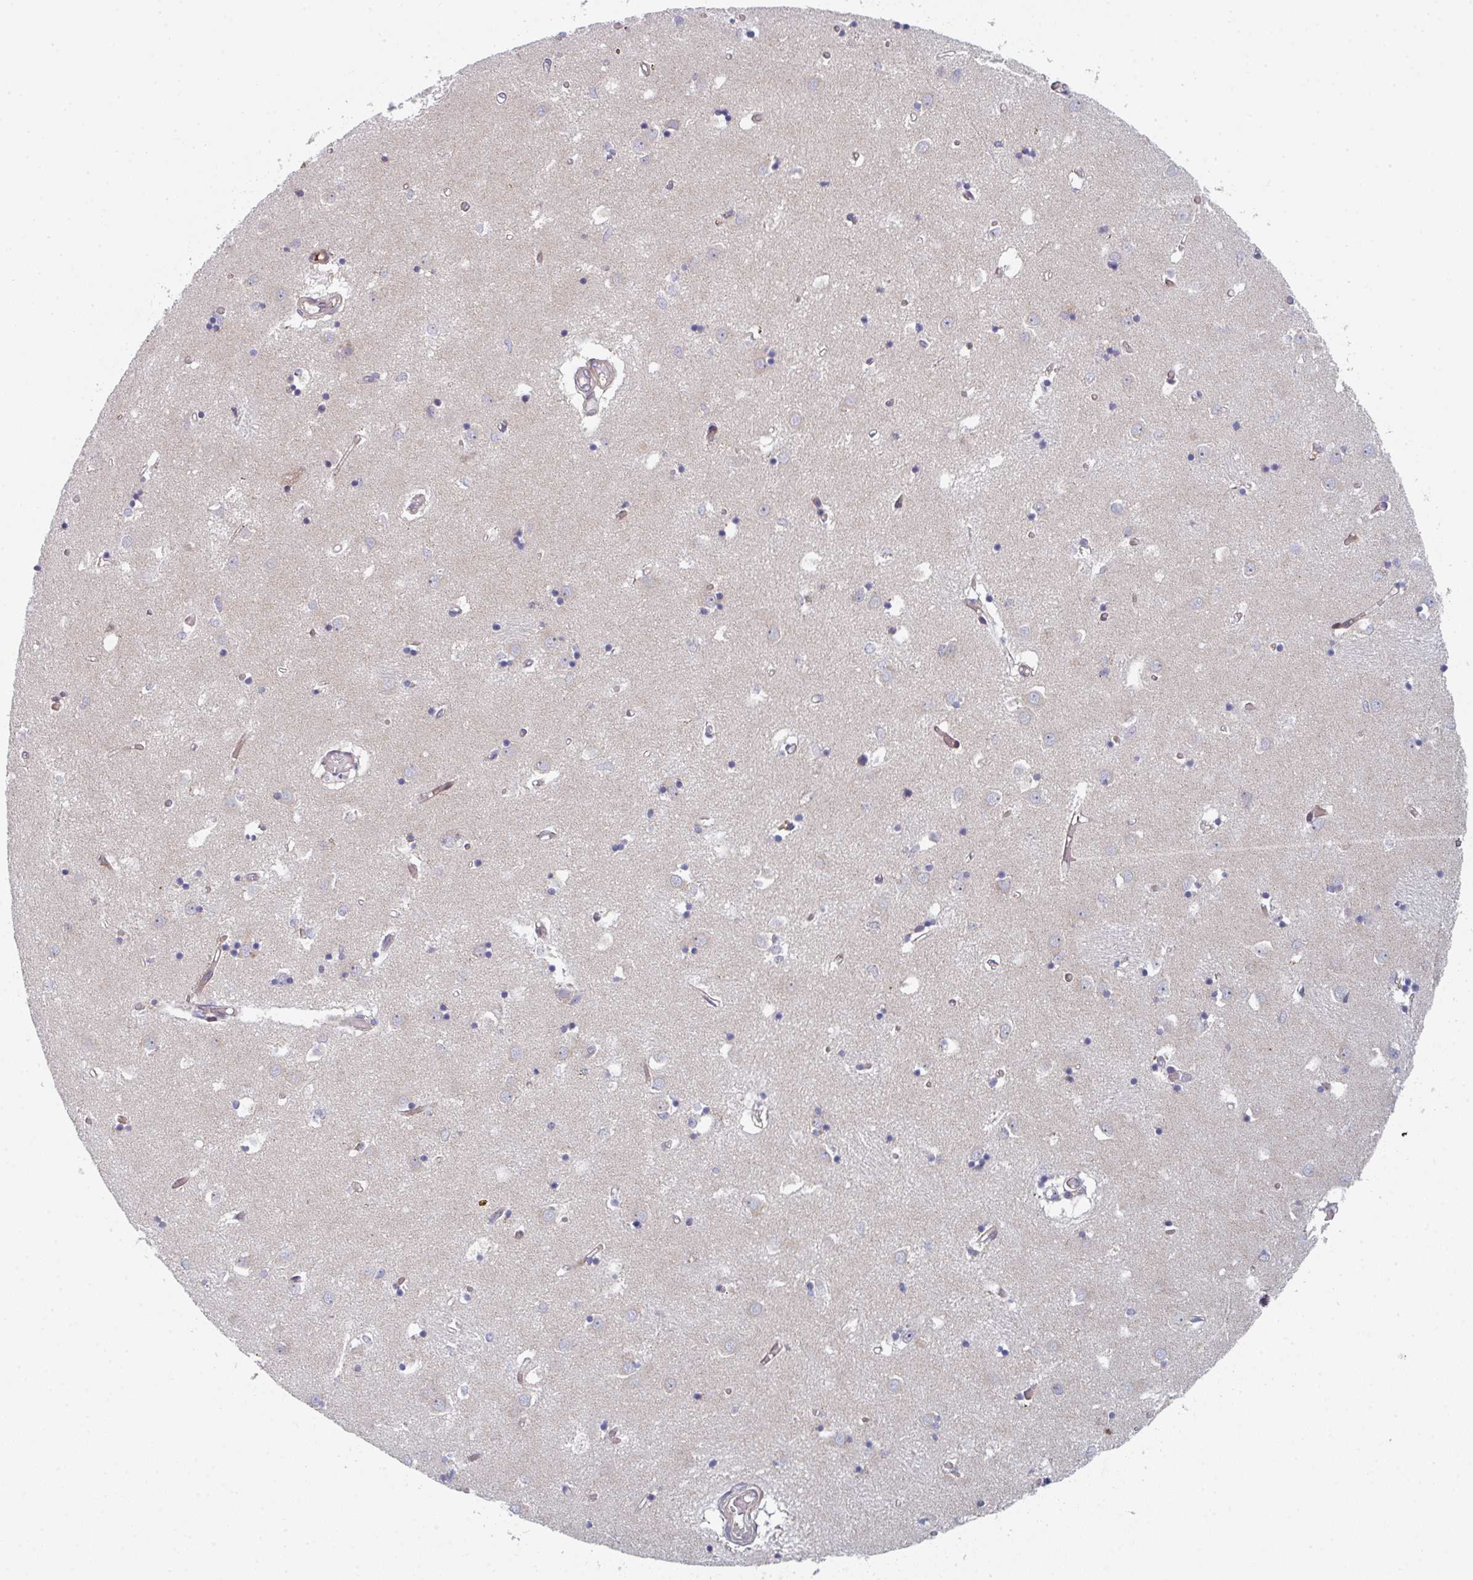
{"staining": {"intensity": "negative", "quantity": "none", "location": "none"}, "tissue": "caudate", "cell_type": "Glial cells", "image_type": "normal", "snomed": [{"axis": "morphology", "description": "Normal tissue, NOS"}, {"axis": "topography", "description": "Lateral ventricle wall"}], "caption": "Photomicrograph shows no significant protein staining in glial cells of benign caudate. Nuclei are stained in blue.", "gene": "ZNF644", "patient": {"sex": "male", "age": 70}}